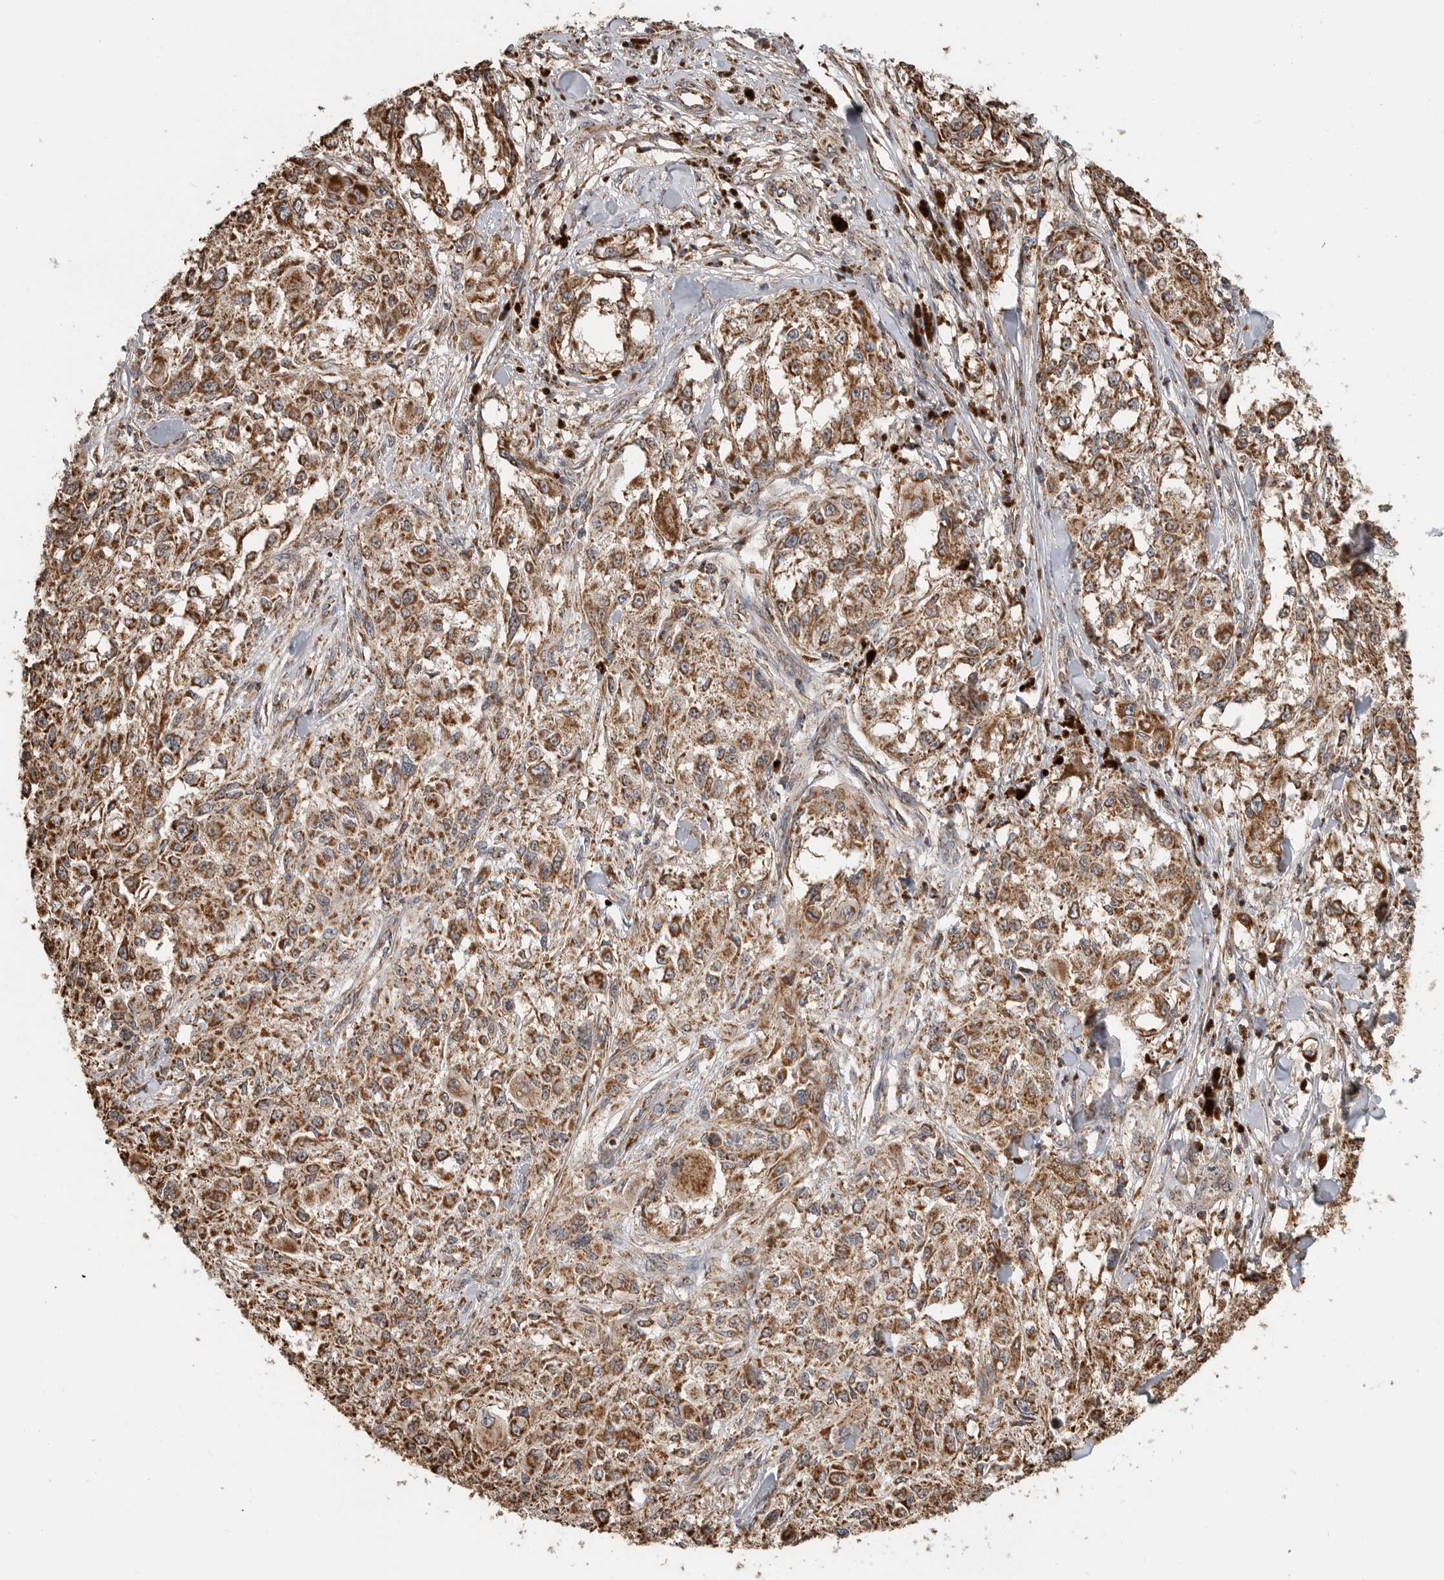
{"staining": {"intensity": "strong", "quantity": ">75%", "location": "cytoplasmic/membranous"}, "tissue": "melanoma", "cell_type": "Tumor cells", "image_type": "cancer", "snomed": [{"axis": "morphology", "description": "Necrosis, NOS"}, {"axis": "morphology", "description": "Malignant melanoma, NOS"}, {"axis": "topography", "description": "Skin"}], "caption": "Protein expression analysis of melanoma exhibits strong cytoplasmic/membranous staining in approximately >75% of tumor cells.", "gene": "GCNT2", "patient": {"sex": "female", "age": 87}}